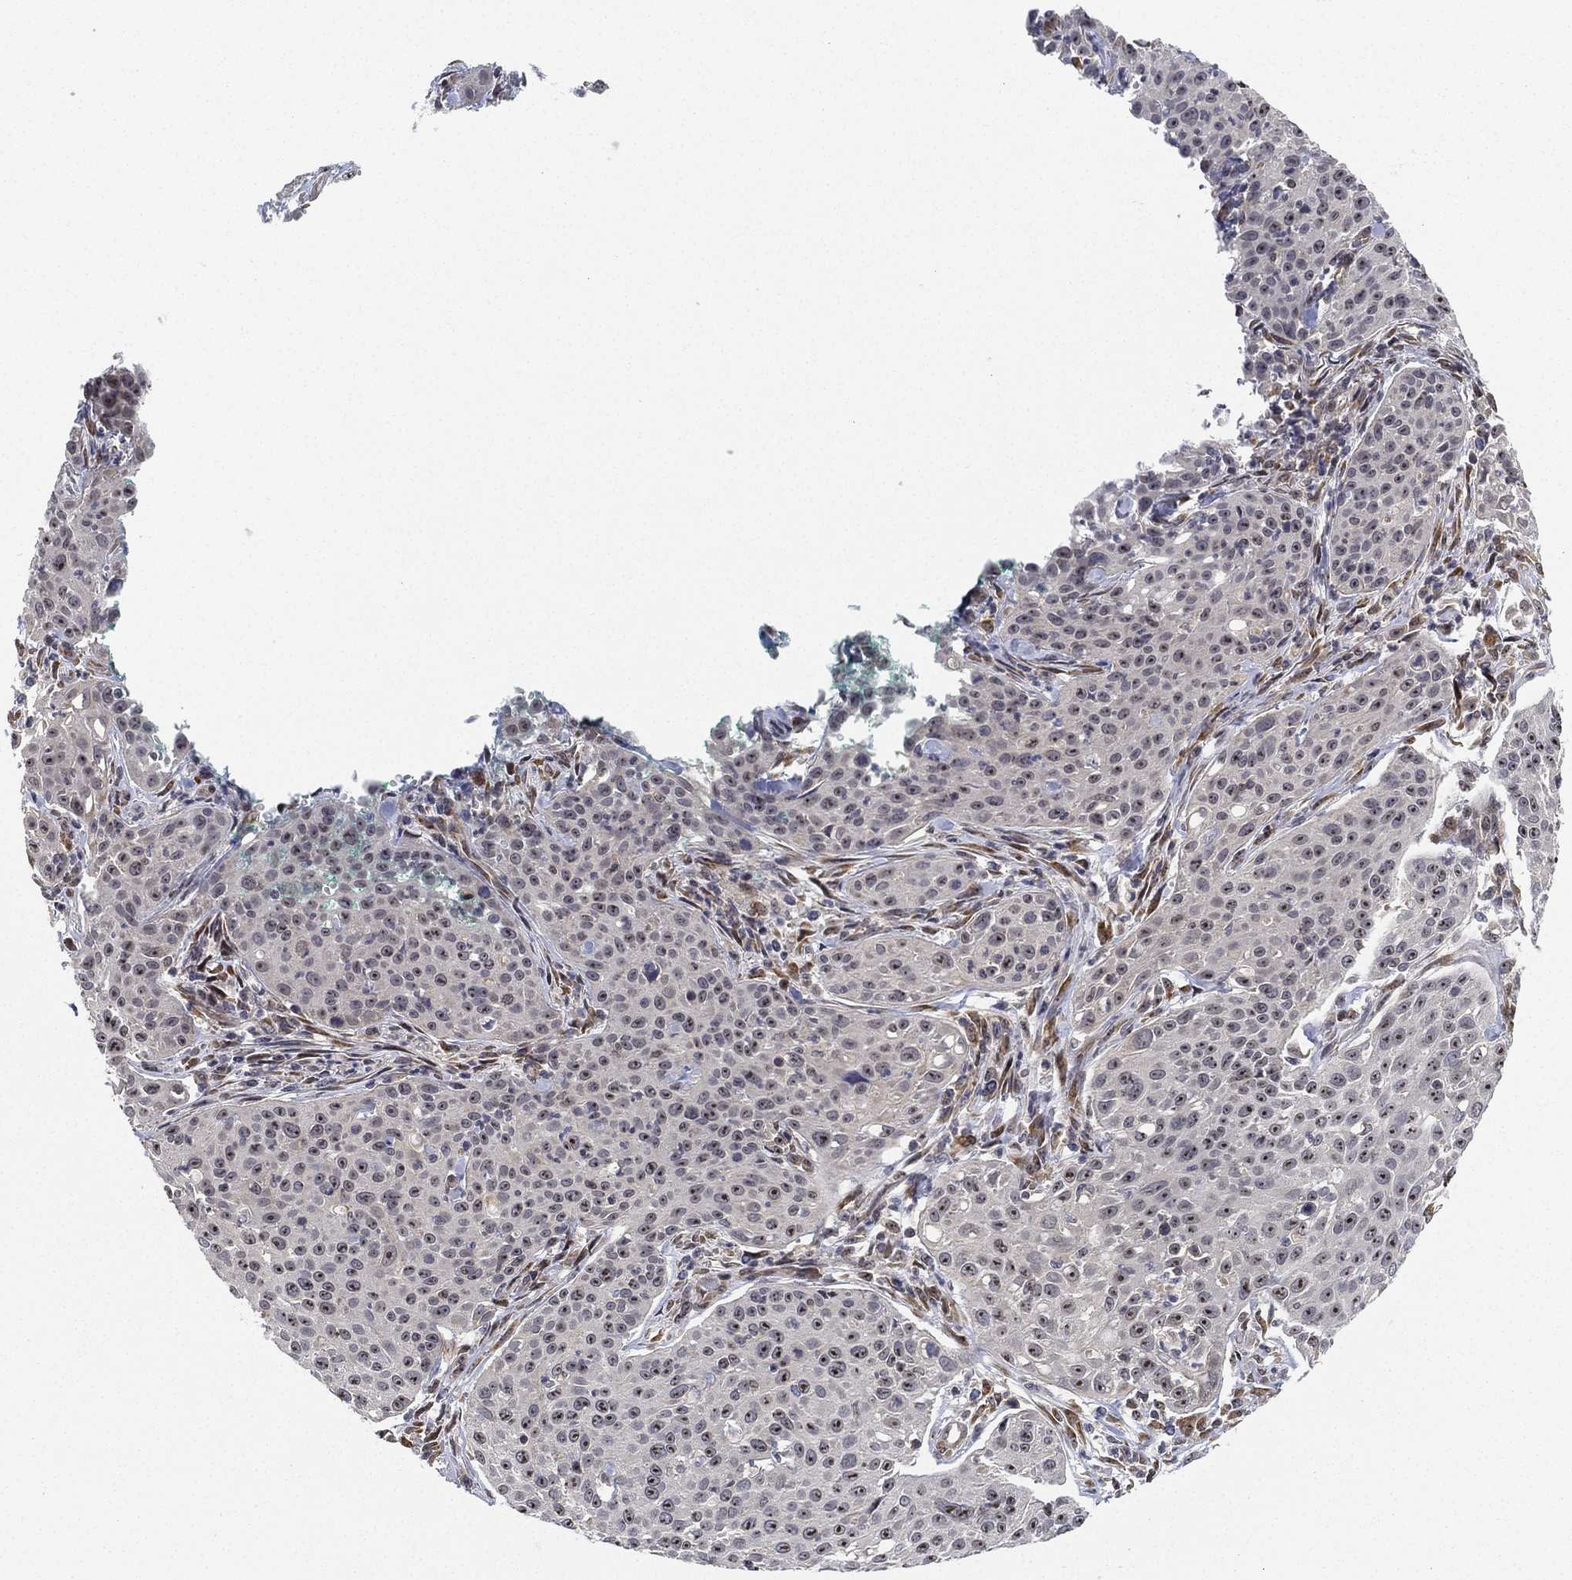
{"staining": {"intensity": "weak", "quantity": "25%-75%", "location": "nuclear"}, "tissue": "cervical cancer", "cell_type": "Tumor cells", "image_type": "cancer", "snomed": [{"axis": "morphology", "description": "Squamous cell carcinoma, NOS"}, {"axis": "topography", "description": "Cervix"}], "caption": "A brown stain highlights weak nuclear staining of a protein in cervical squamous cell carcinoma tumor cells. Immunohistochemistry stains the protein of interest in brown and the nuclei are stained blue.", "gene": "PPP1R16B", "patient": {"sex": "female", "age": 26}}